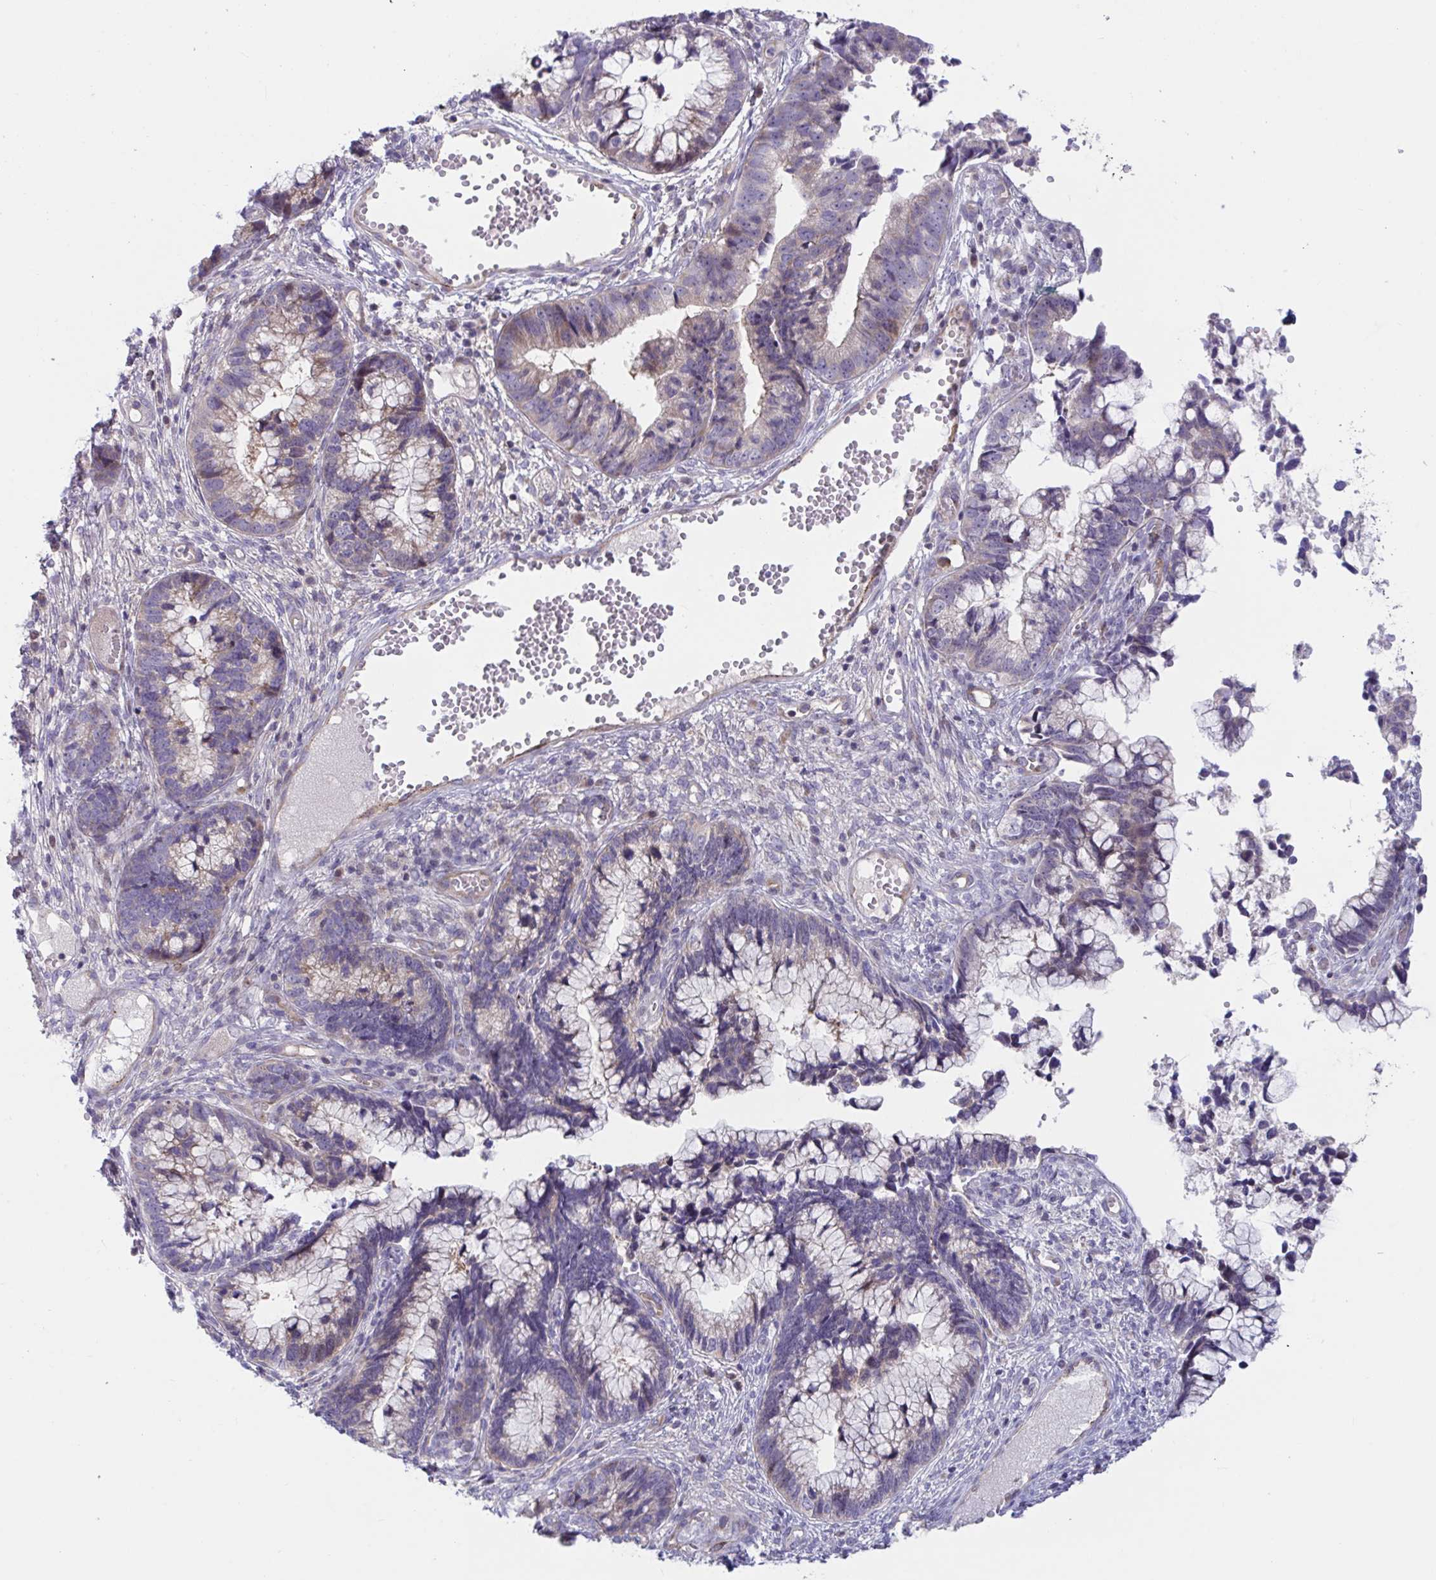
{"staining": {"intensity": "weak", "quantity": "<25%", "location": "cytoplasmic/membranous"}, "tissue": "cervical cancer", "cell_type": "Tumor cells", "image_type": "cancer", "snomed": [{"axis": "morphology", "description": "Adenocarcinoma, NOS"}, {"axis": "topography", "description": "Cervix"}], "caption": "Tumor cells are negative for brown protein staining in cervical cancer (adenocarcinoma).", "gene": "IL37", "patient": {"sex": "female", "age": 44}}